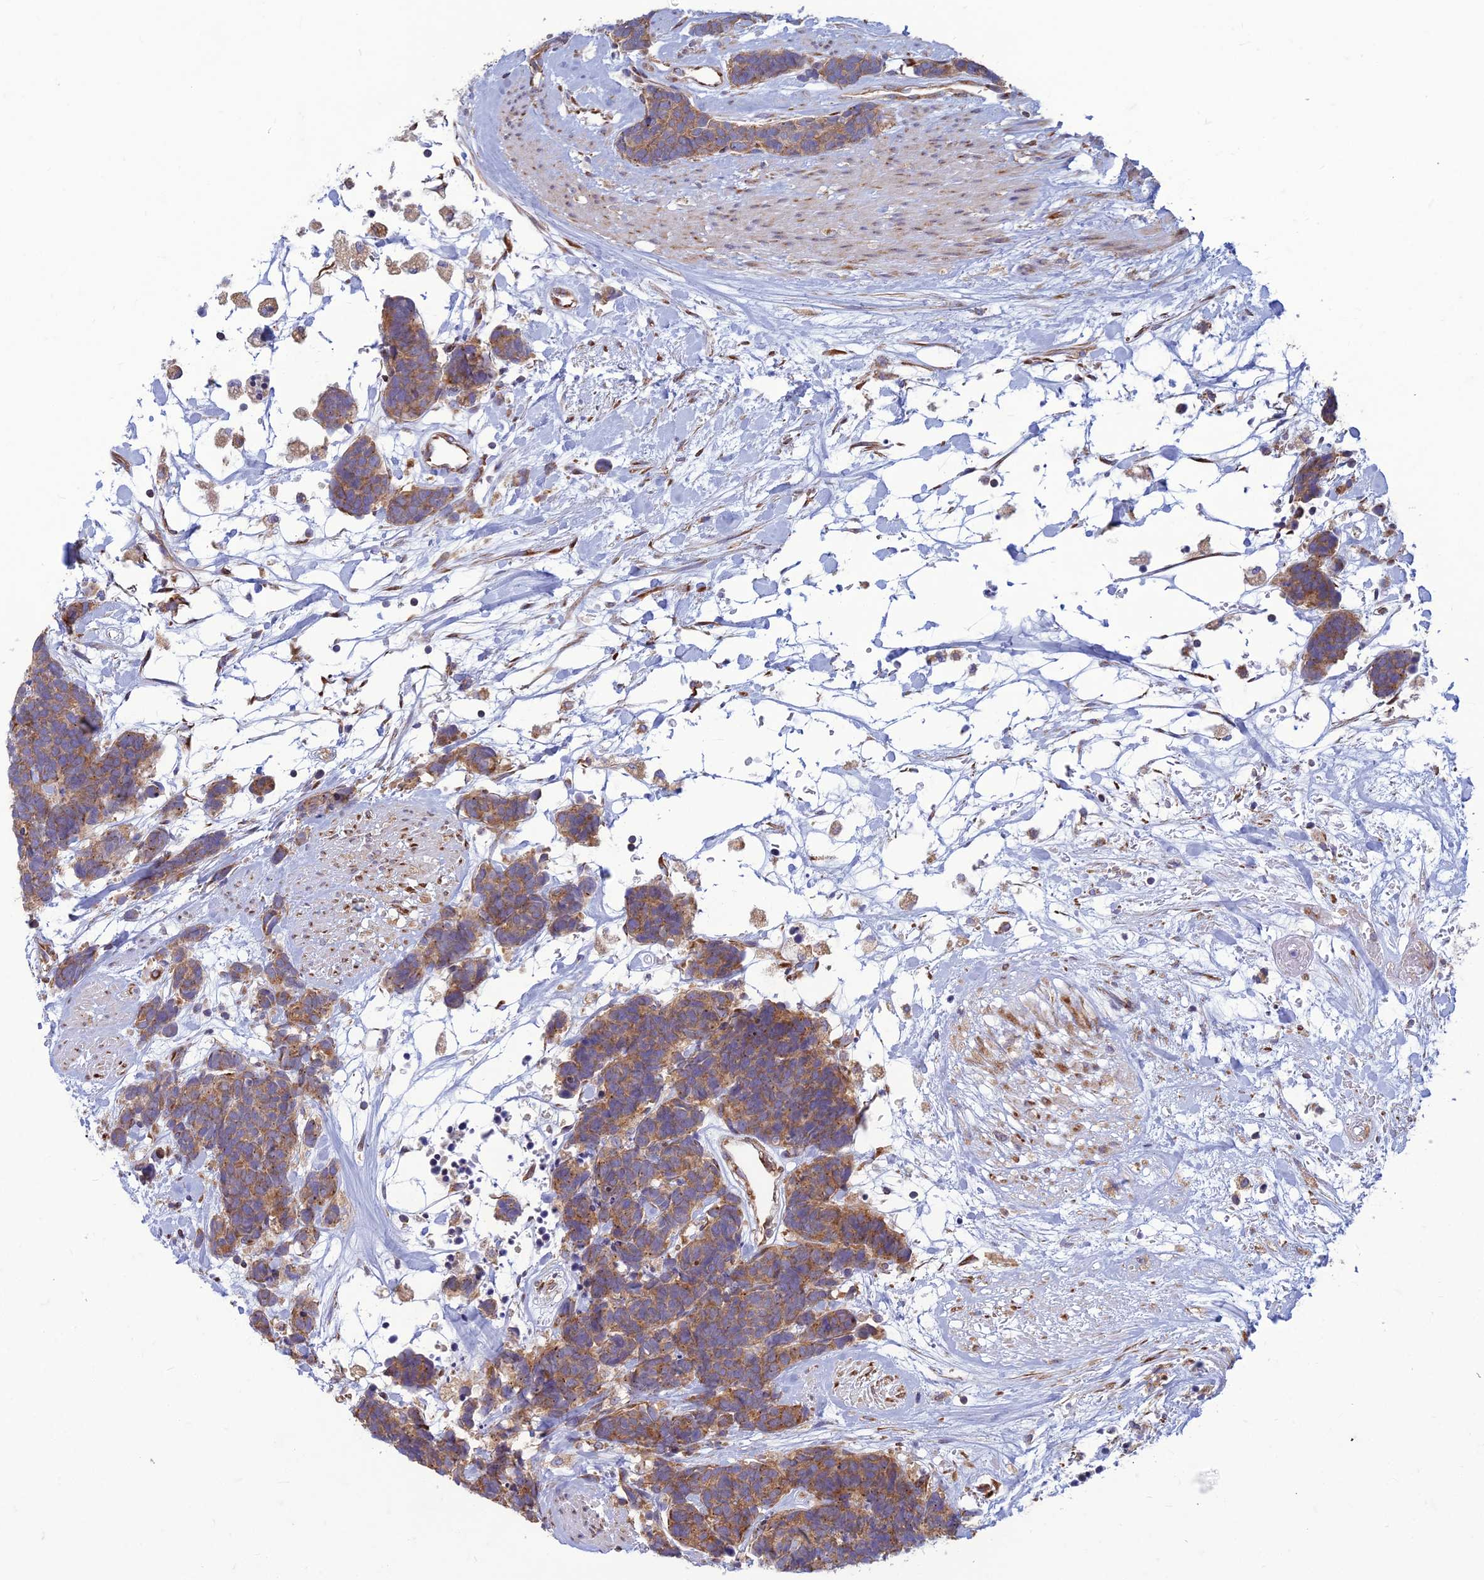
{"staining": {"intensity": "moderate", "quantity": ">75%", "location": "cytoplasmic/membranous"}, "tissue": "carcinoid", "cell_type": "Tumor cells", "image_type": "cancer", "snomed": [{"axis": "morphology", "description": "Carcinoma, NOS"}, {"axis": "morphology", "description": "Carcinoid, malignant, NOS"}, {"axis": "topography", "description": "Urinary bladder"}], "caption": "Immunohistochemistry (IHC) photomicrograph of human carcinoid stained for a protein (brown), which demonstrates medium levels of moderate cytoplasmic/membranous expression in about >75% of tumor cells.", "gene": "RPL17-C18orf32", "patient": {"sex": "male", "age": 57}}